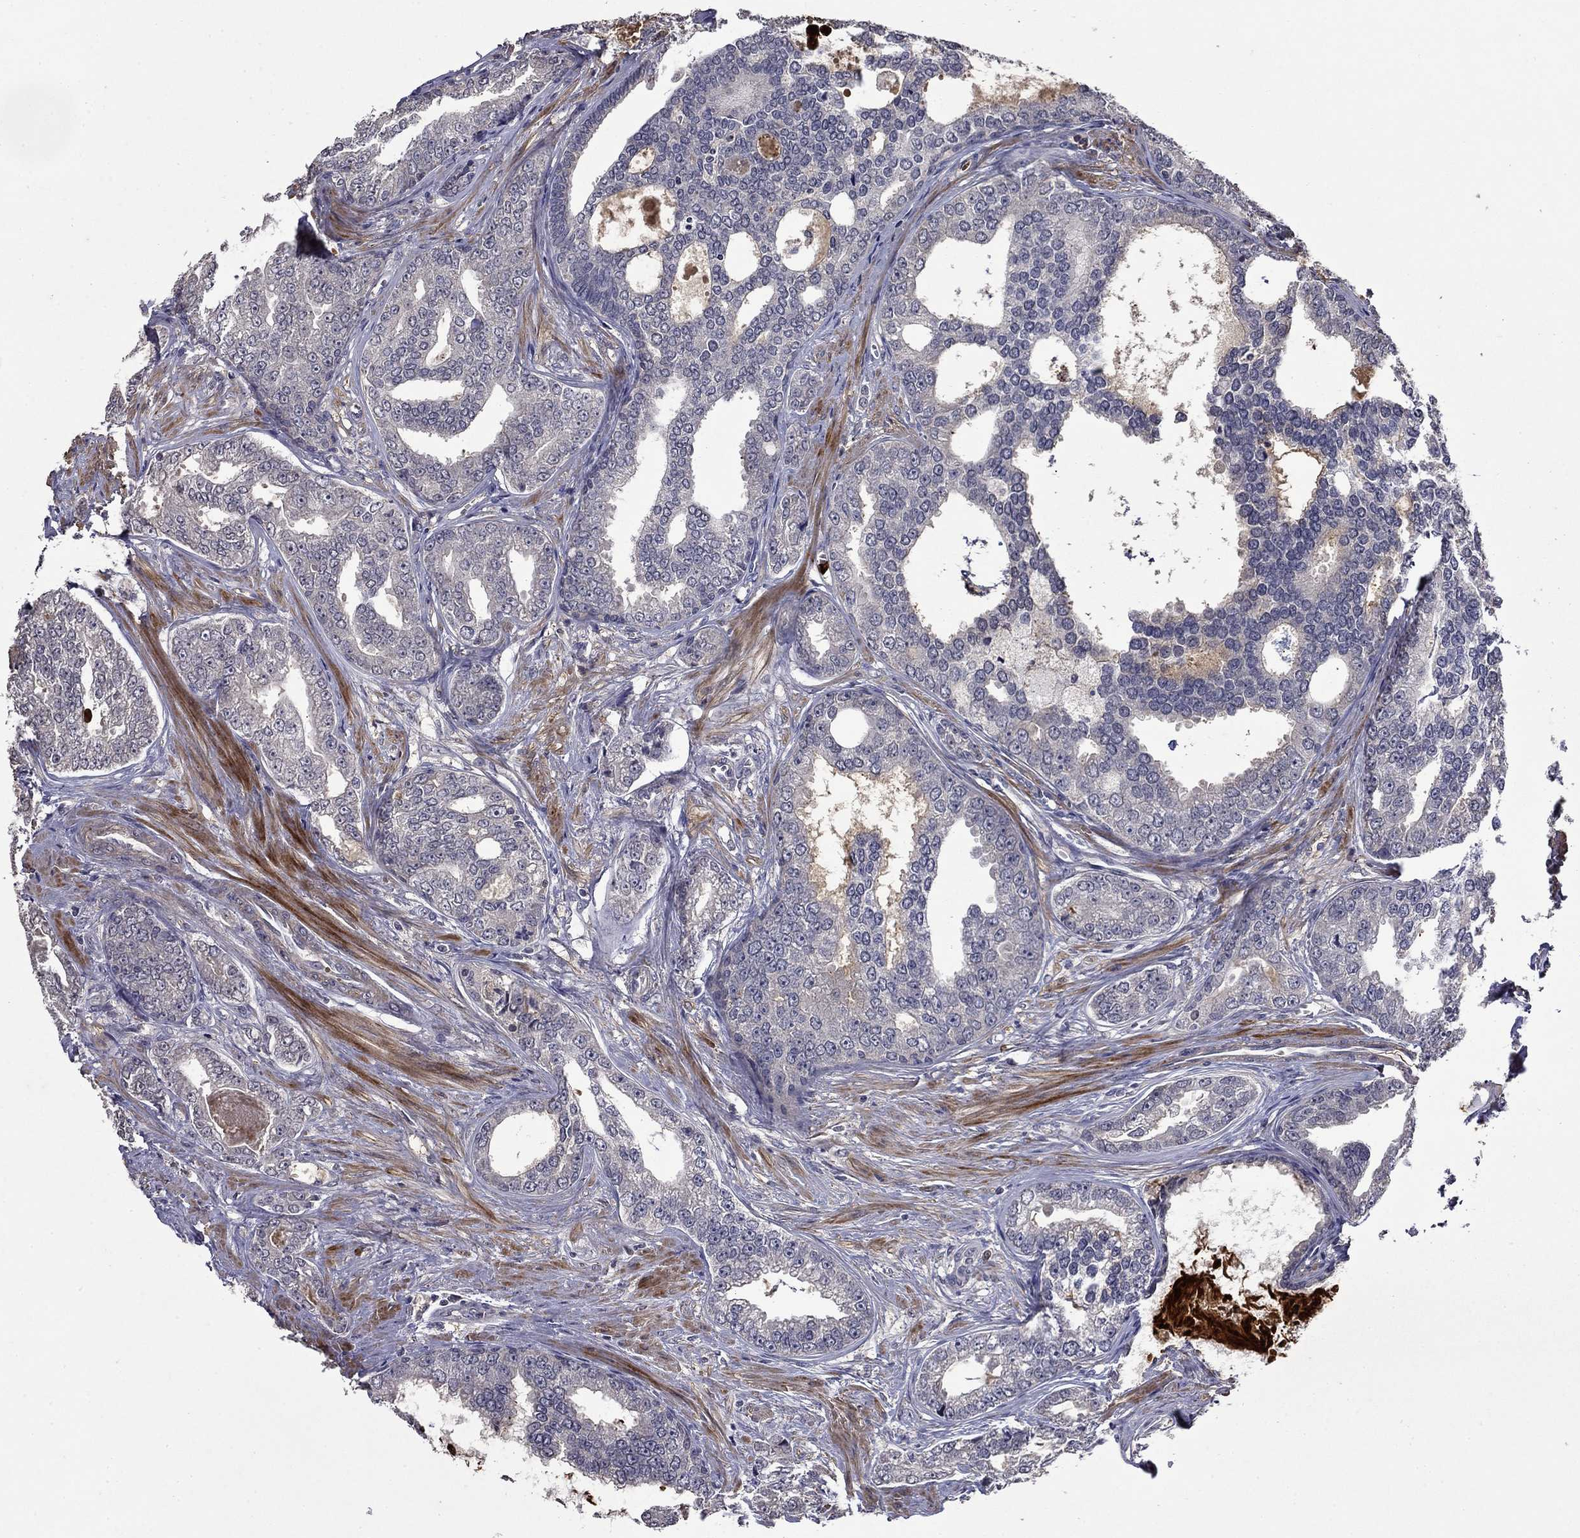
{"staining": {"intensity": "negative", "quantity": "none", "location": "none"}, "tissue": "prostate cancer", "cell_type": "Tumor cells", "image_type": "cancer", "snomed": [{"axis": "morphology", "description": "Adenocarcinoma, NOS"}, {"axis": "topography", "description": "Prostate"}], "caption": "Prostate cancer (adenocarcinoma) was stained to show a protein in brown. There is no significant staining in tumor cells. (DAB immunohistochemistry (IHC) with hematoxylin counter stain).", "gene": "SATB1", "patient": {"sex": "male", "age": 67}}